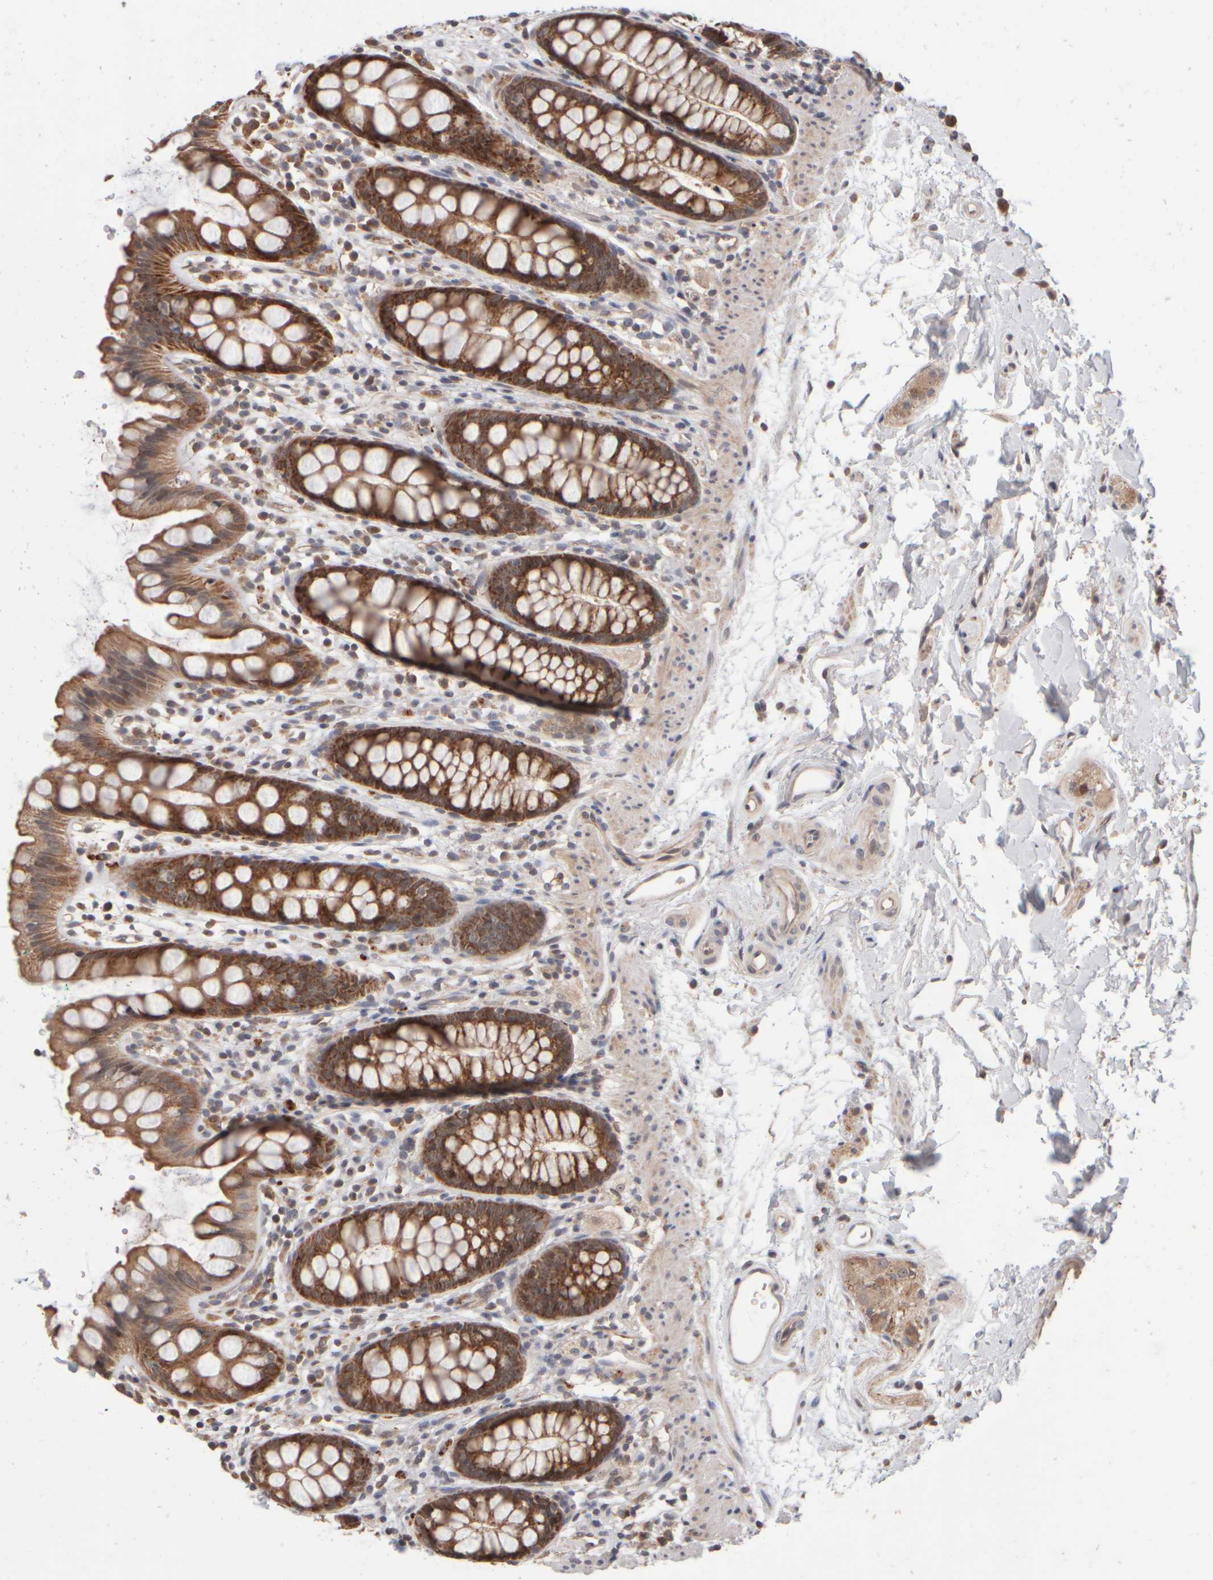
{"staining": {"intensity": "strong", "quantity": ">75%", "location": "cytoplasmic/membranous"}, "tissue": "rectum", "cell_type": "Glandular cells", "image_type": "normal", "snomed": [{"axis": "morphology", "description": "Normal tissue, NOS"}, {"axis": "topography", "description": "Rectum"}], "caption": "The micrograph shows a brown stain indicating the presence of a protein in the cytoplasmic/membranous of glandular cells in rectum.", "gene": "ABHD11", "patient": {"sex": "female", "age": 65}}